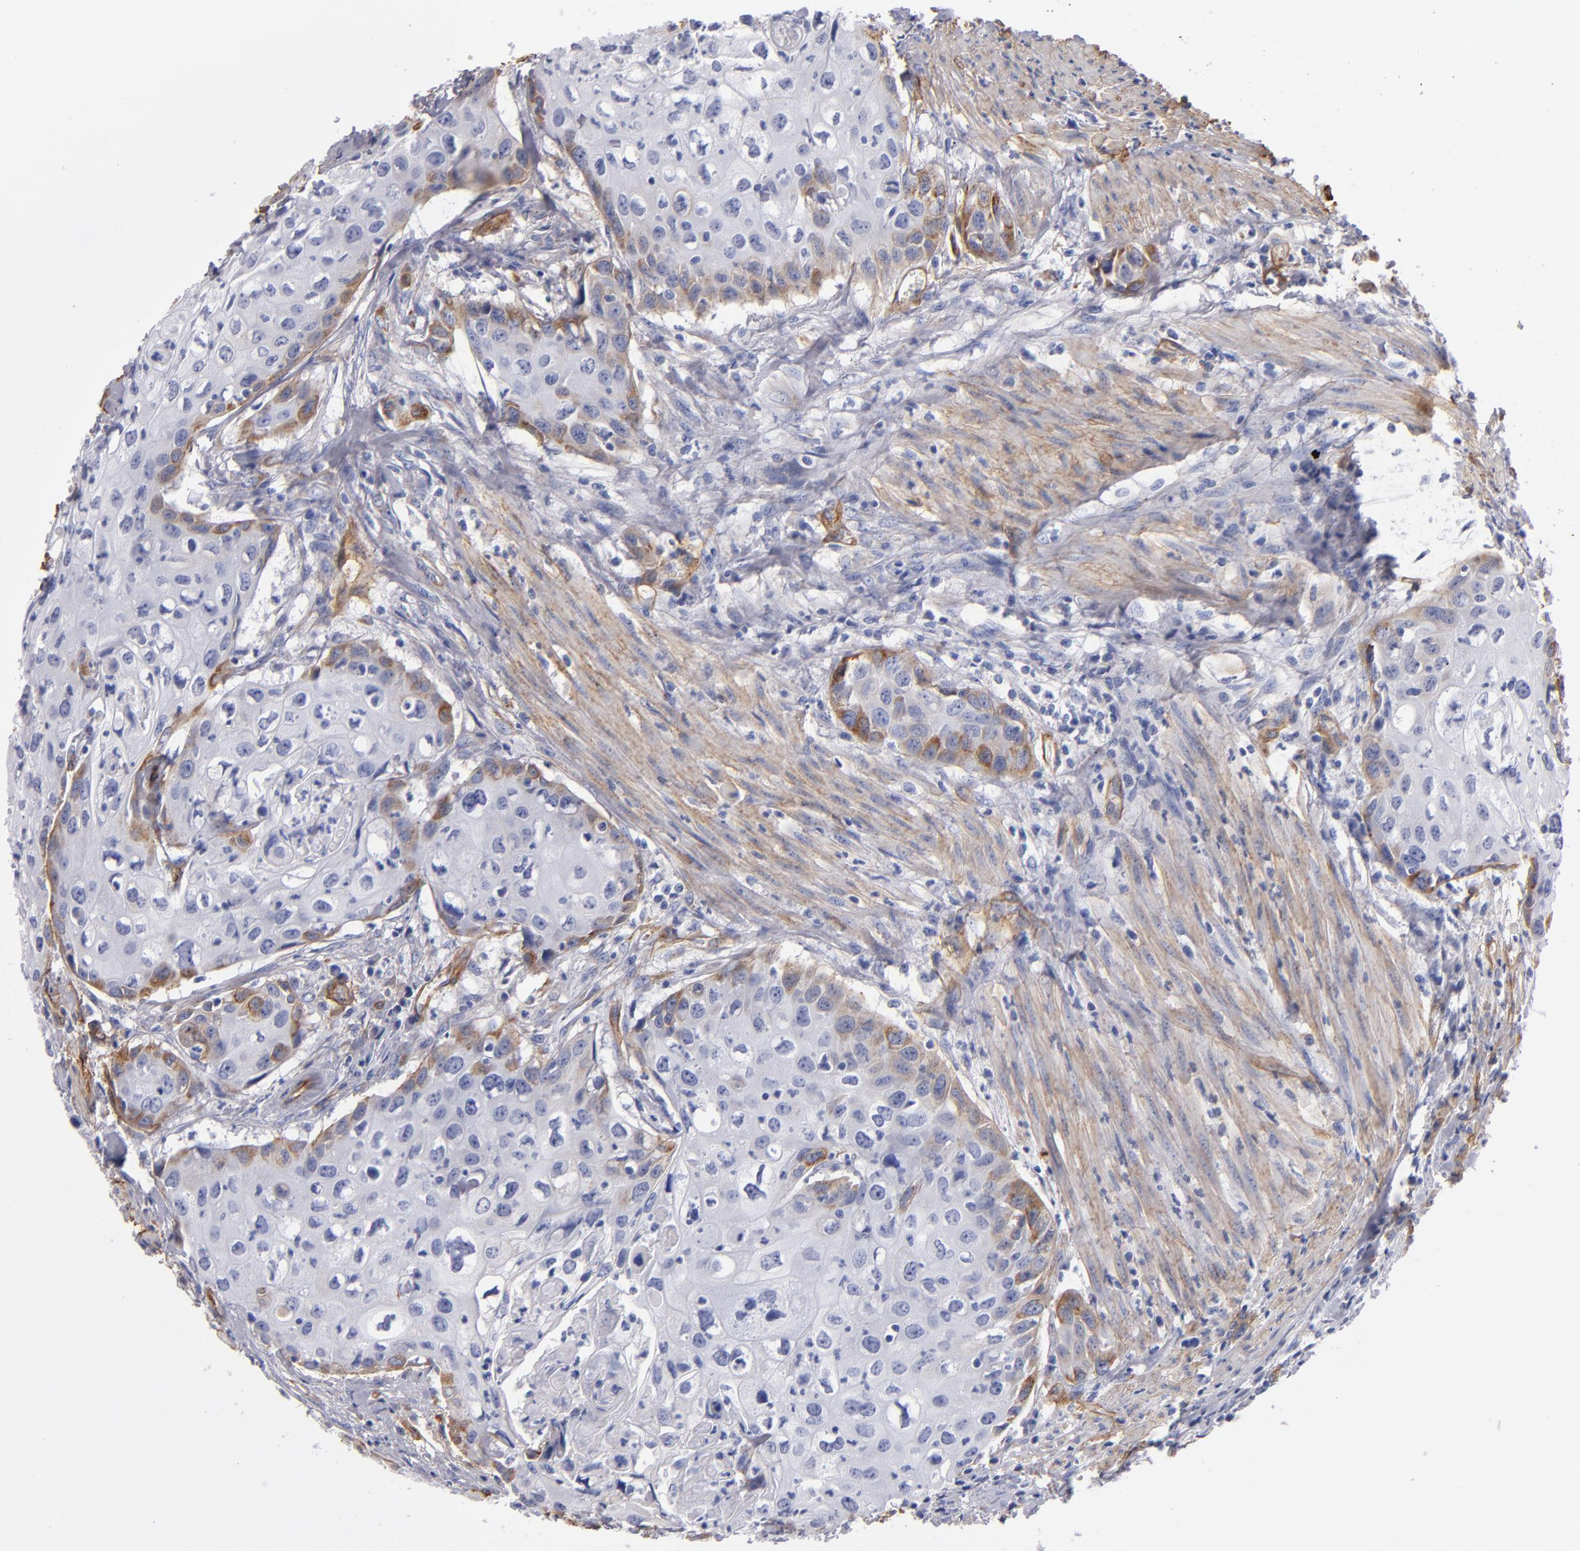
{"staining": {"intensity": "moderate", "quantity": "<25%", "location": "cytoplasmic/membranous"}, "tissue": "urothelial cancer", "cell_type": "Tumor cells", "image_type": "cancer", "snomed": [{"axis": "morphology", "description": "Urothelial carcinoma, High grade"}, {"axis": "topography", "description": "Urinary bladder"}], "caption": "This histopathology image reveals high-grade urothelial carcinoma stained with IHC to label a protein in brown. The cytoplasmic/membranous of tumor cells show moderate positivity for the protein. Nuclei are counter-stained blue.", "gene": "LAMC1", "patient": {"sex": "male", "age": 54}}